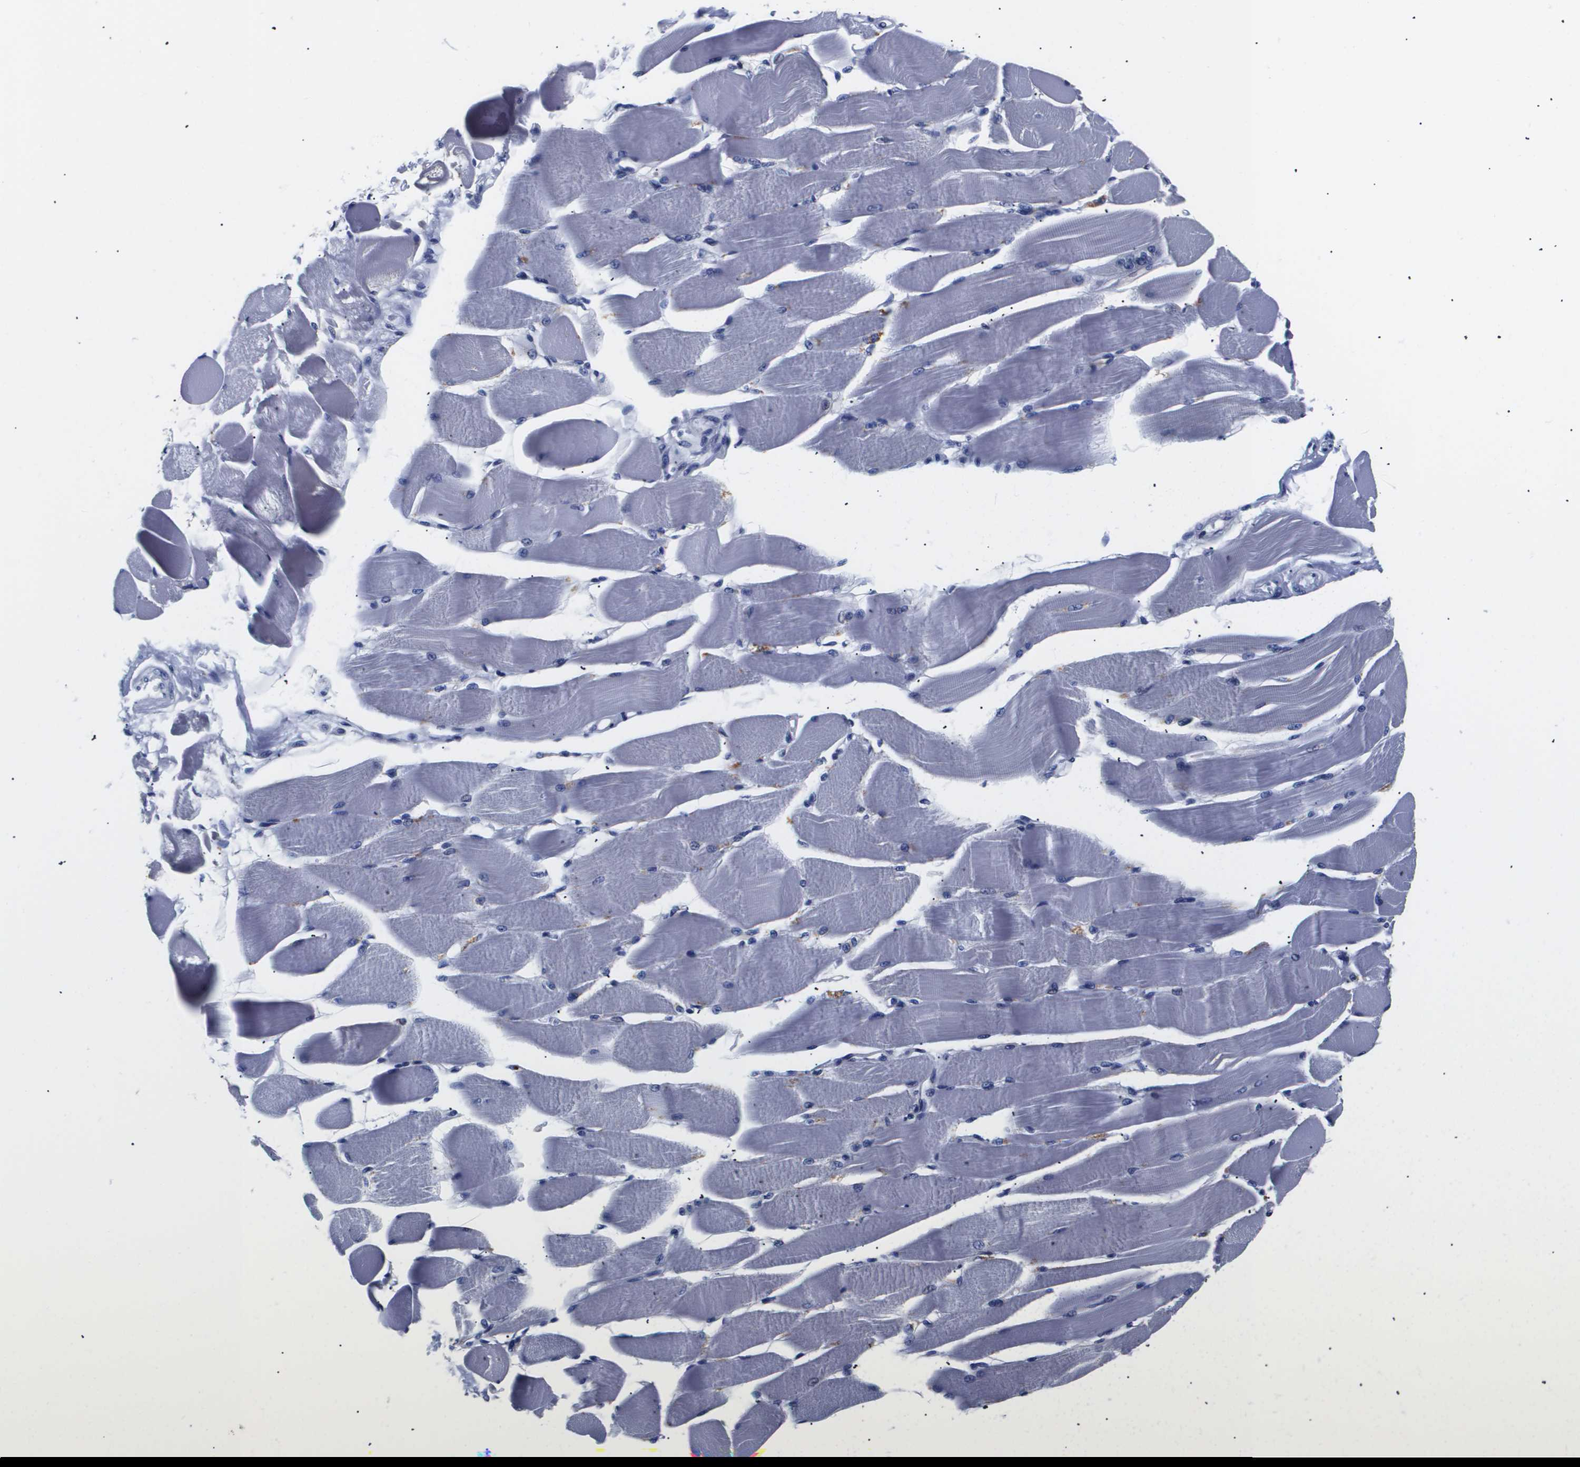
{"staining": {"intensity": "negative", "quantity": "none", "location": "none"}, "tissue": "skeletal muscle", "cell_type": "Myocytes", "image_type": "normal", "snomed": [{"axis": "morphology", "description": "Normal tissue, NOS"}, {"axis": "topography", "description": "Skeletal muscle"}, {"axis": "topography", "description": "Peripheral nerve tissue"}], "caption": "A high-resolution image shows immunohistochemistry (IHC) staining of normal skeletal muscle, which reveals no significant expression in myocytes. (Immunohistochemistry (ihc), brightfield microscopy, high magnification).", "gene": "ATP6V0A4", "patient": {"sex": "female", "age": 84}}